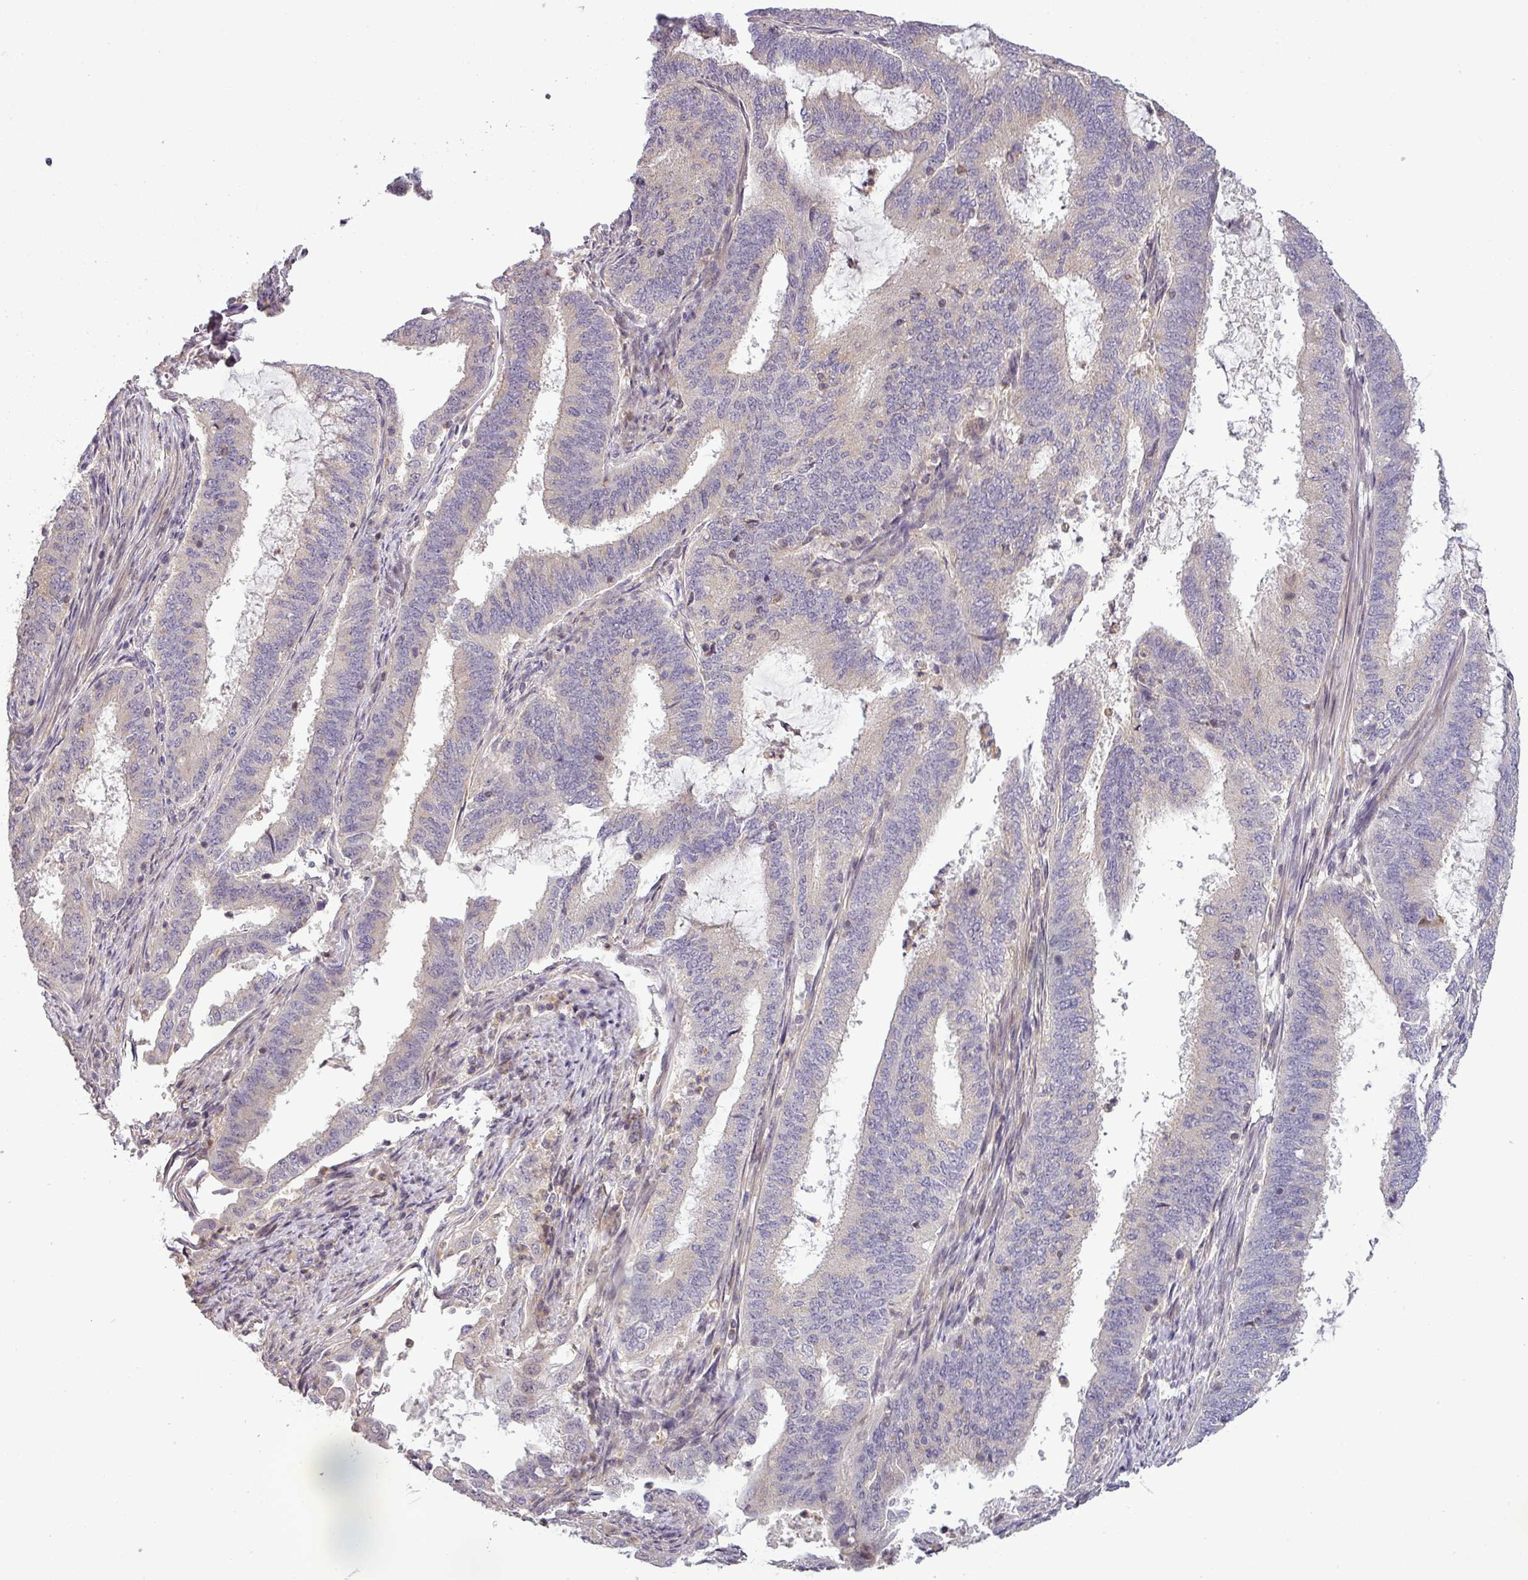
{"staining": {"intensity": "negative", "quantity": "none", "location": "none"}, "tissue": "endometrial cancer", "cell_type": "Tumor cells", "image_type": "cancer", "snomed": [{"axis": "morphology", "description": "Adenocarcinoma, NOS"}, {"axis": "topography", "description": "Endometrium"}], "caption": "Human endometrial adenocarcinoma stained for a protein using immunohistochemistry shows no staining in tumor cells.", "gene": "NIN", "patient": {"sex": "female", "age": 51}}